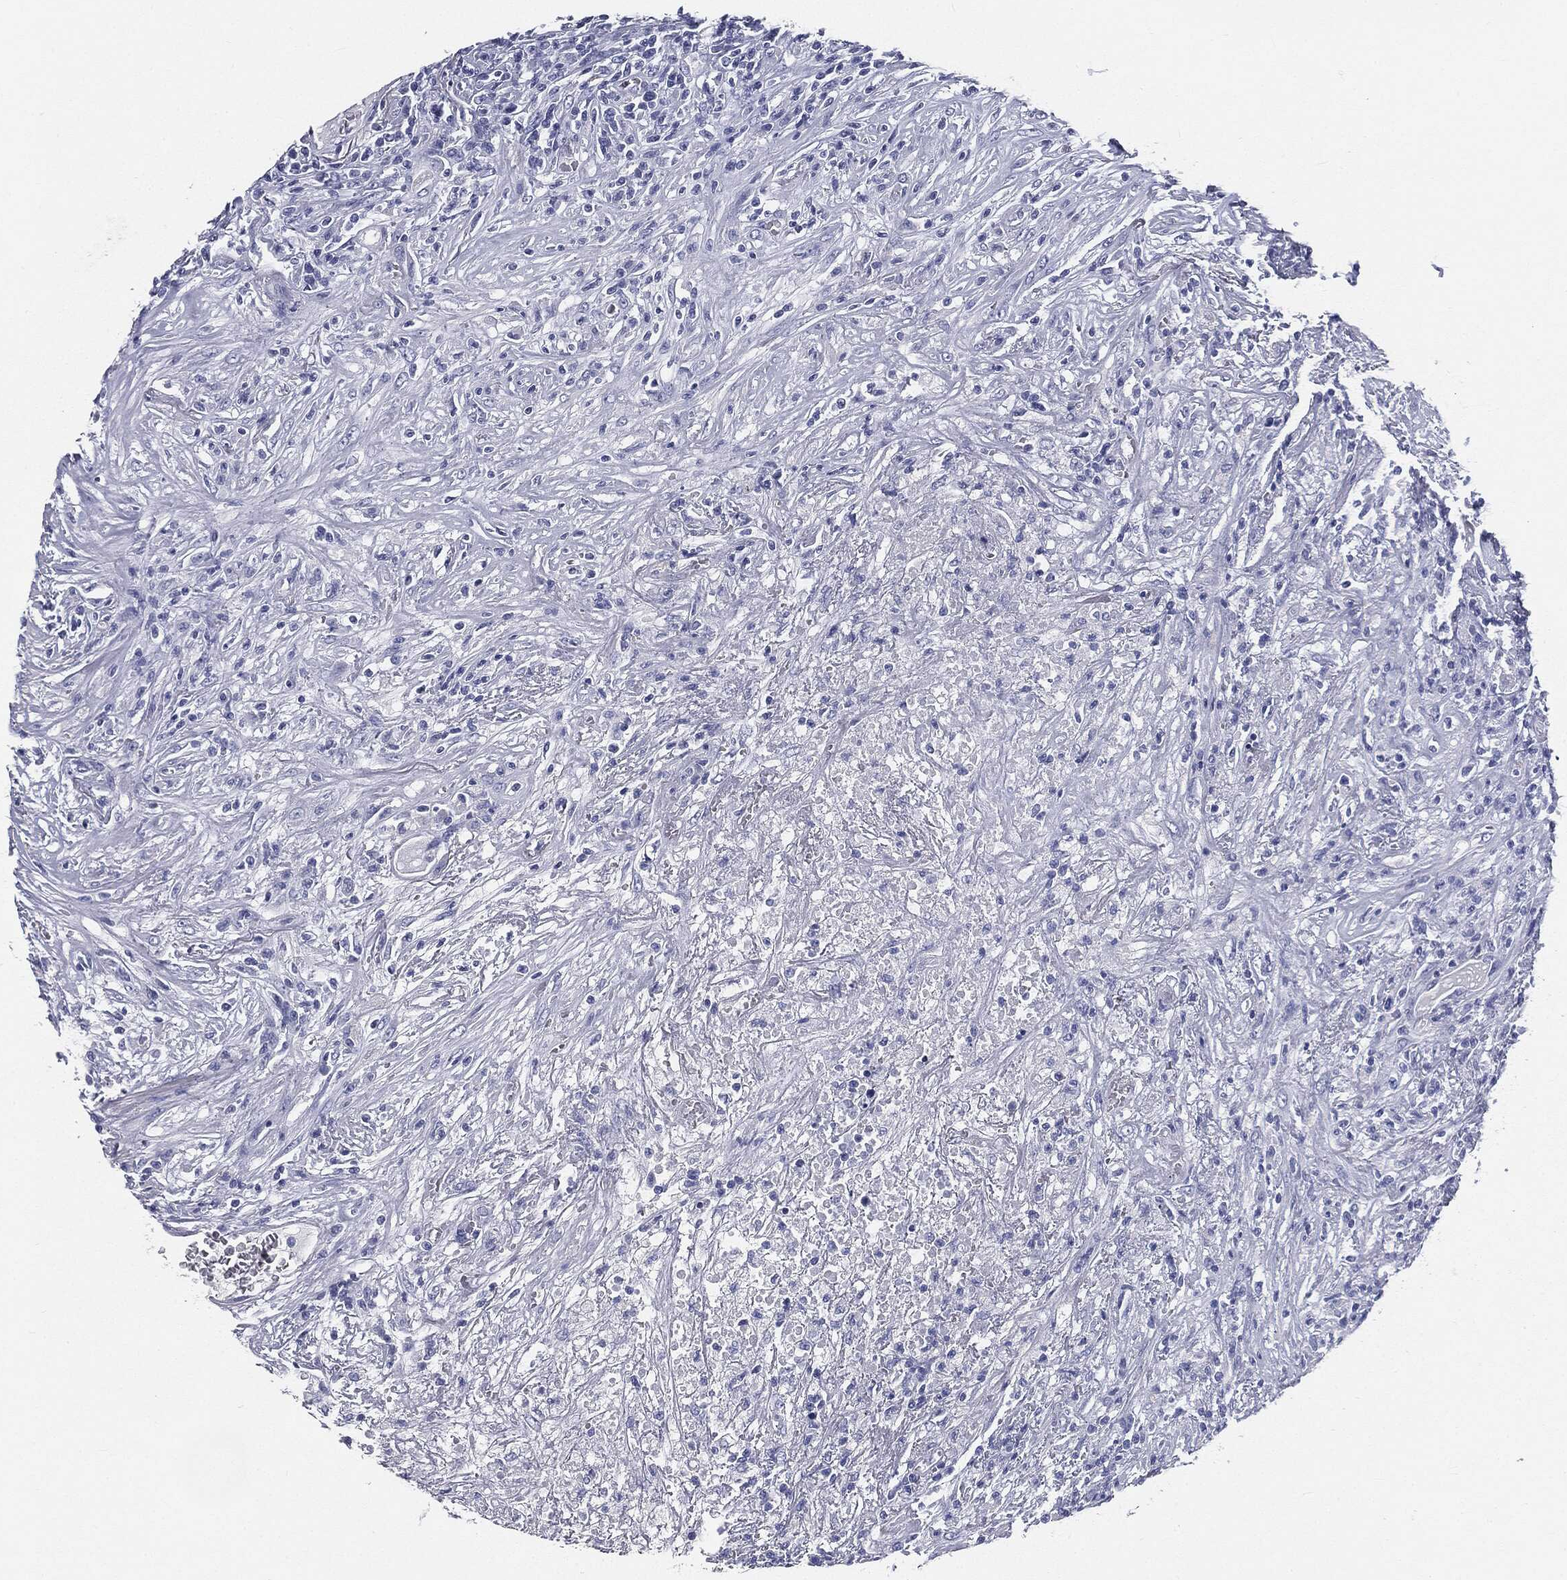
{"staining": {"intensity": "negative", "quantity": "none", "location": "none"}, "tissue": "lymphoma", "cell_type": "Tumor cells", "image_type": "cancer", "snomed": [{"axis": "morphology", "description": "Malignant lymphoma, non-Hodgkin's type, High grade"}, {"axis": "topography", "description": "Lung"}], "caption": "High power microscopy photomicrograph of an immunohistochemistry histopathology image of malignant lymphoma, non-Hodgkin's type (high-grade), revealing no significant expression in tumor cells.", "gene": "CUZD1", "patient": {"sex": "male", "age": 79}}